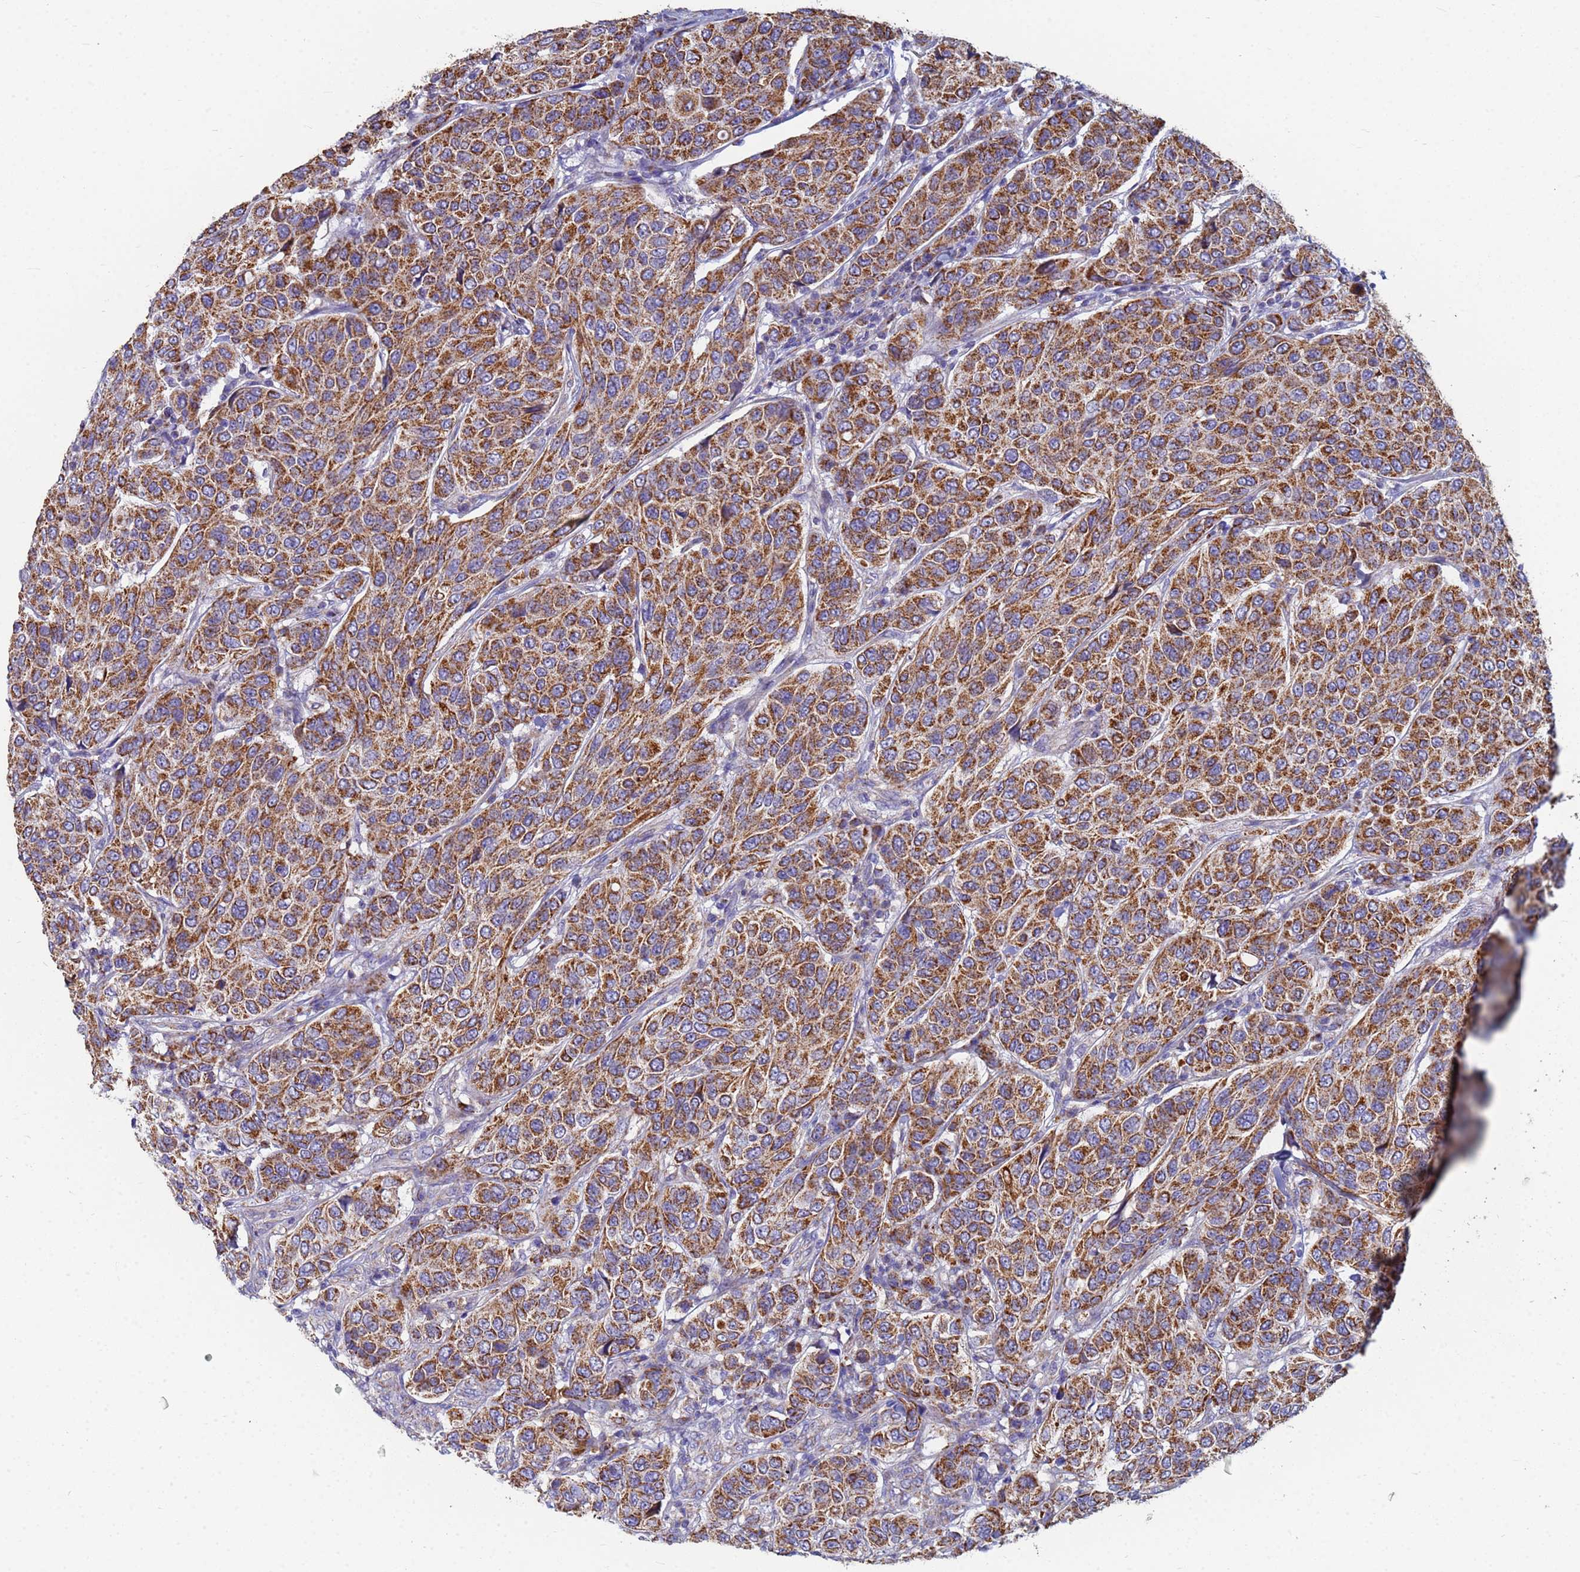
{"staining": {"intensity": "strong", "quantity": ">75%", "location": "cytoplasmic/membranous"}, "tissue": "breast cancer", "cell_type": "Tumor cells", "image_type": "cancer", "snomed": [{"axis": "morphology", "description": "Duct carcinoma"}, {"axis": "topography", "description": "Breast"}], "caption": "This image reveals IHC staining of breast cancer (infiltrating ductal carcinoma), with high strong cytoplasmic/membranous positivity in approximately >75% of tumor cells.", "gene": "UQCRH", "patient": {"sex": "female", "age": 55}}